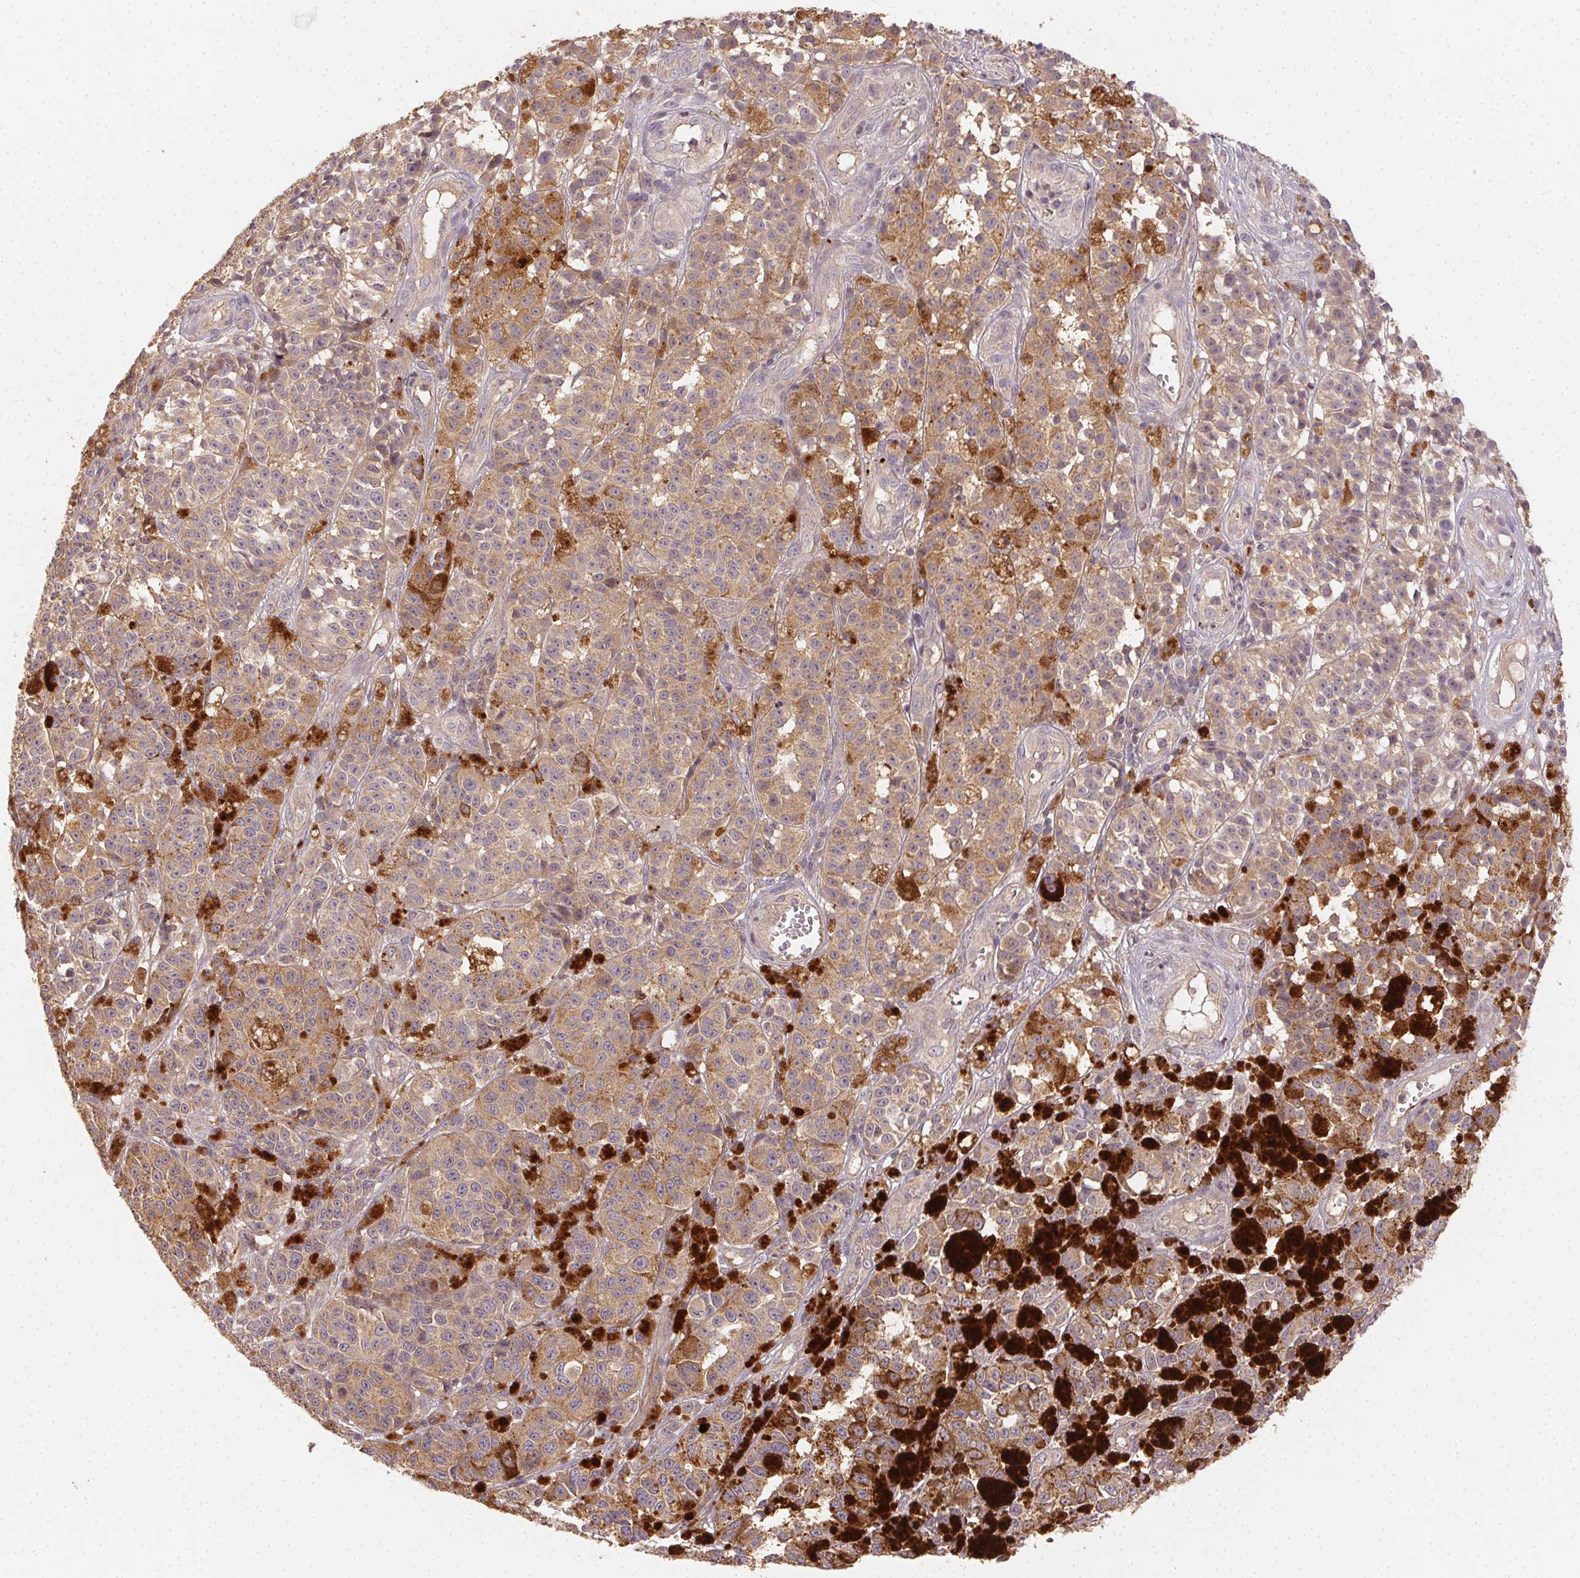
{"staining": {"intensity": "weak", "quantity": ">75%", "location": "cytoplasmic/membranous"}, "tissue": "melanoma", "cell_type": "Tumor cells", "image_type": "cancer", "snomed": [{"axis": "morphology", "description": "Malignant melanoma, NOS"}, {"axis": "topography", "description": "Skin"}], "caption": "Immunohistochemical staining of human malignant melanoma reveals low levels of weak cytoplasmic/membranous protein expression in approximately >75% of tumor cells.", "gene": "RALA", "patient": {"sex": "female", "age": 58}}